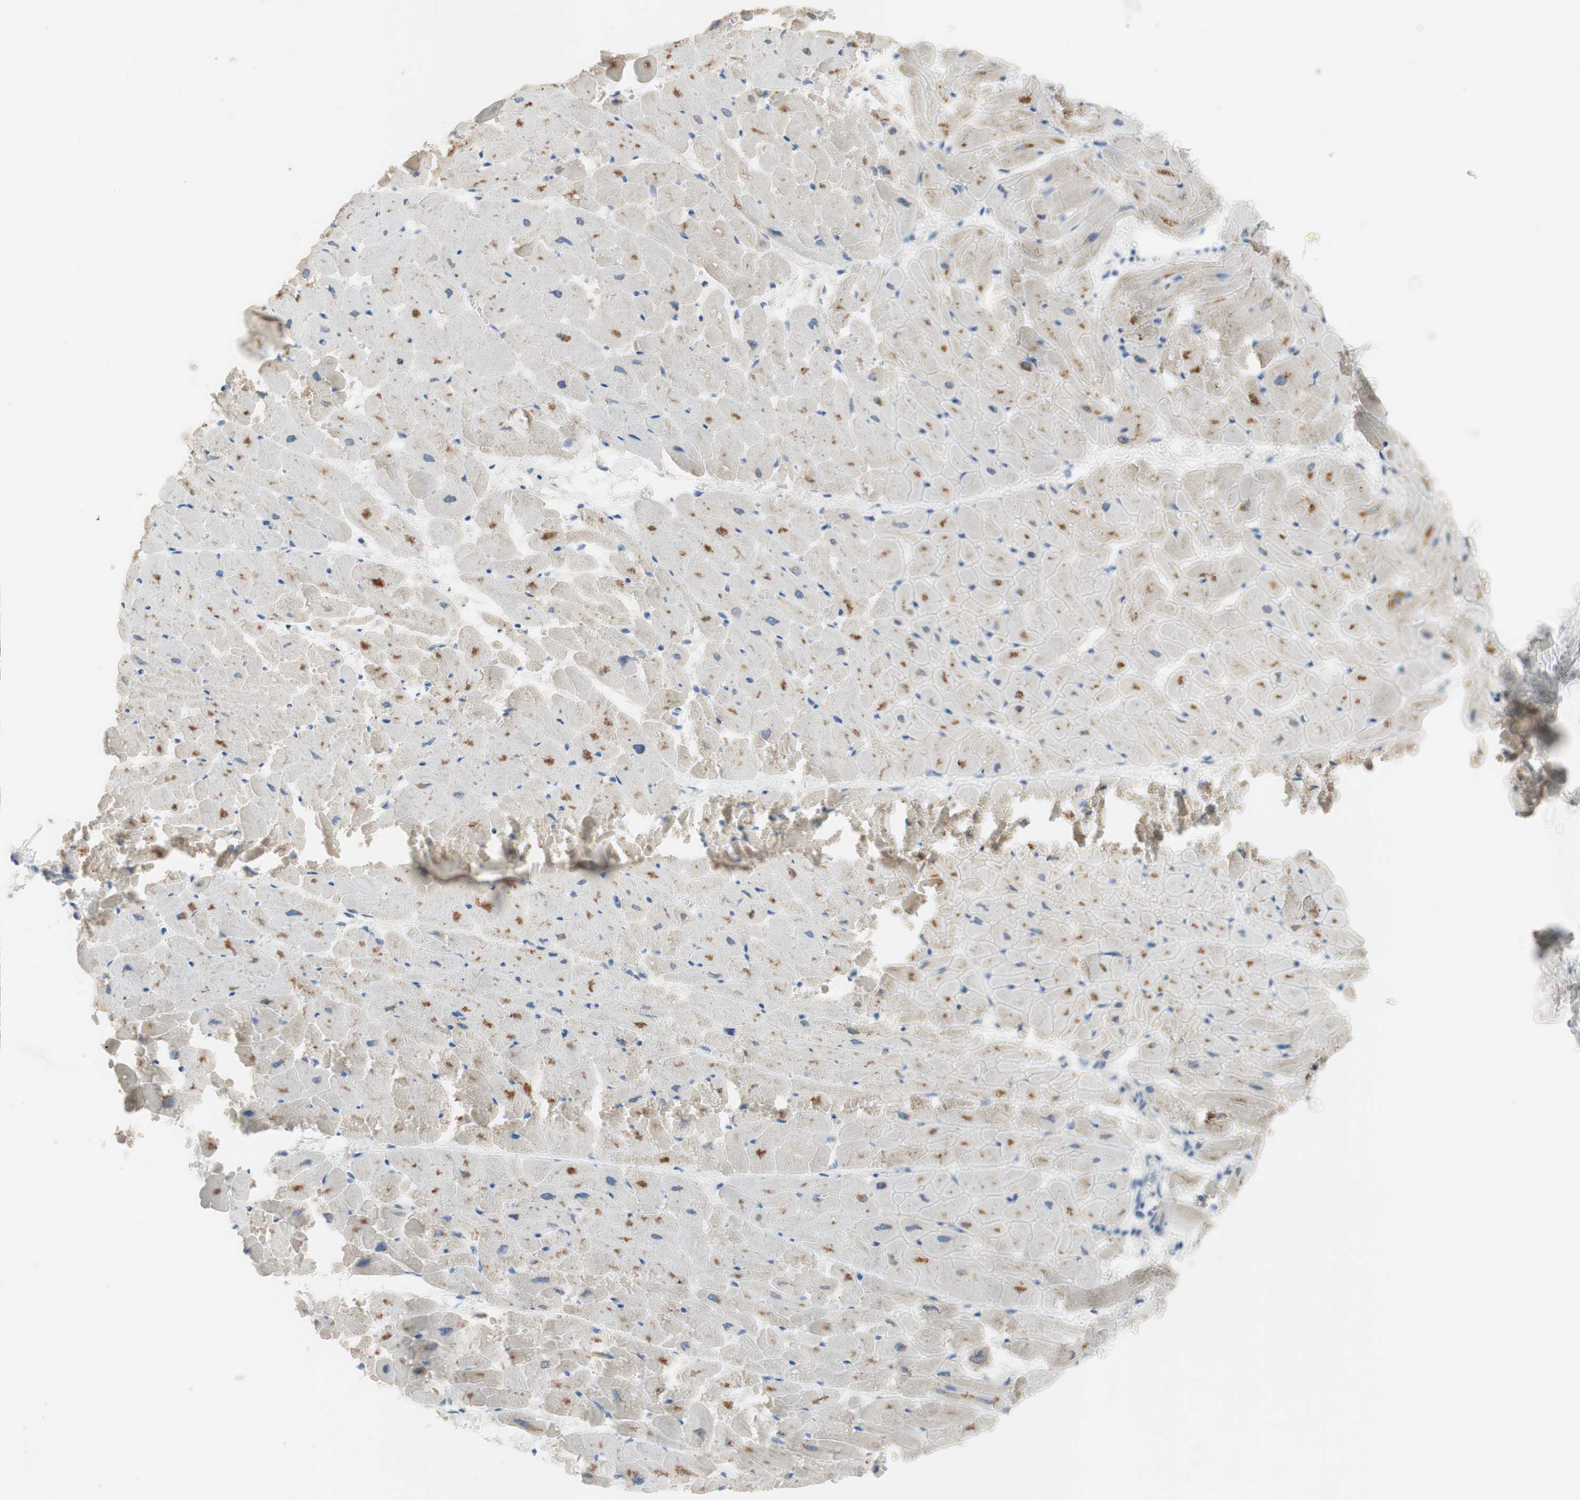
{"staining": {"intensity": "moderate", "quantity": "<25%", "location": "cytoplasmic/membranous"}, "tissue": "heart muscle", "cell_type": "Cardiomyocytes", "image_type": "normal", "snomed": [{"axis": "morphology", "description": "Normal tissue, NOS"}, {"axis": "topography", "description": "Heart"}], "caption": "Immunohistochemical staining of normal heart muscle exhibits low levels of moderate cytoplasmic/membranous staining in about <25% of cardiomyocytes. Nuclei are stained in blue.", "gene": "FDFT1", "patient": {"sex": "female", "age": 19}}